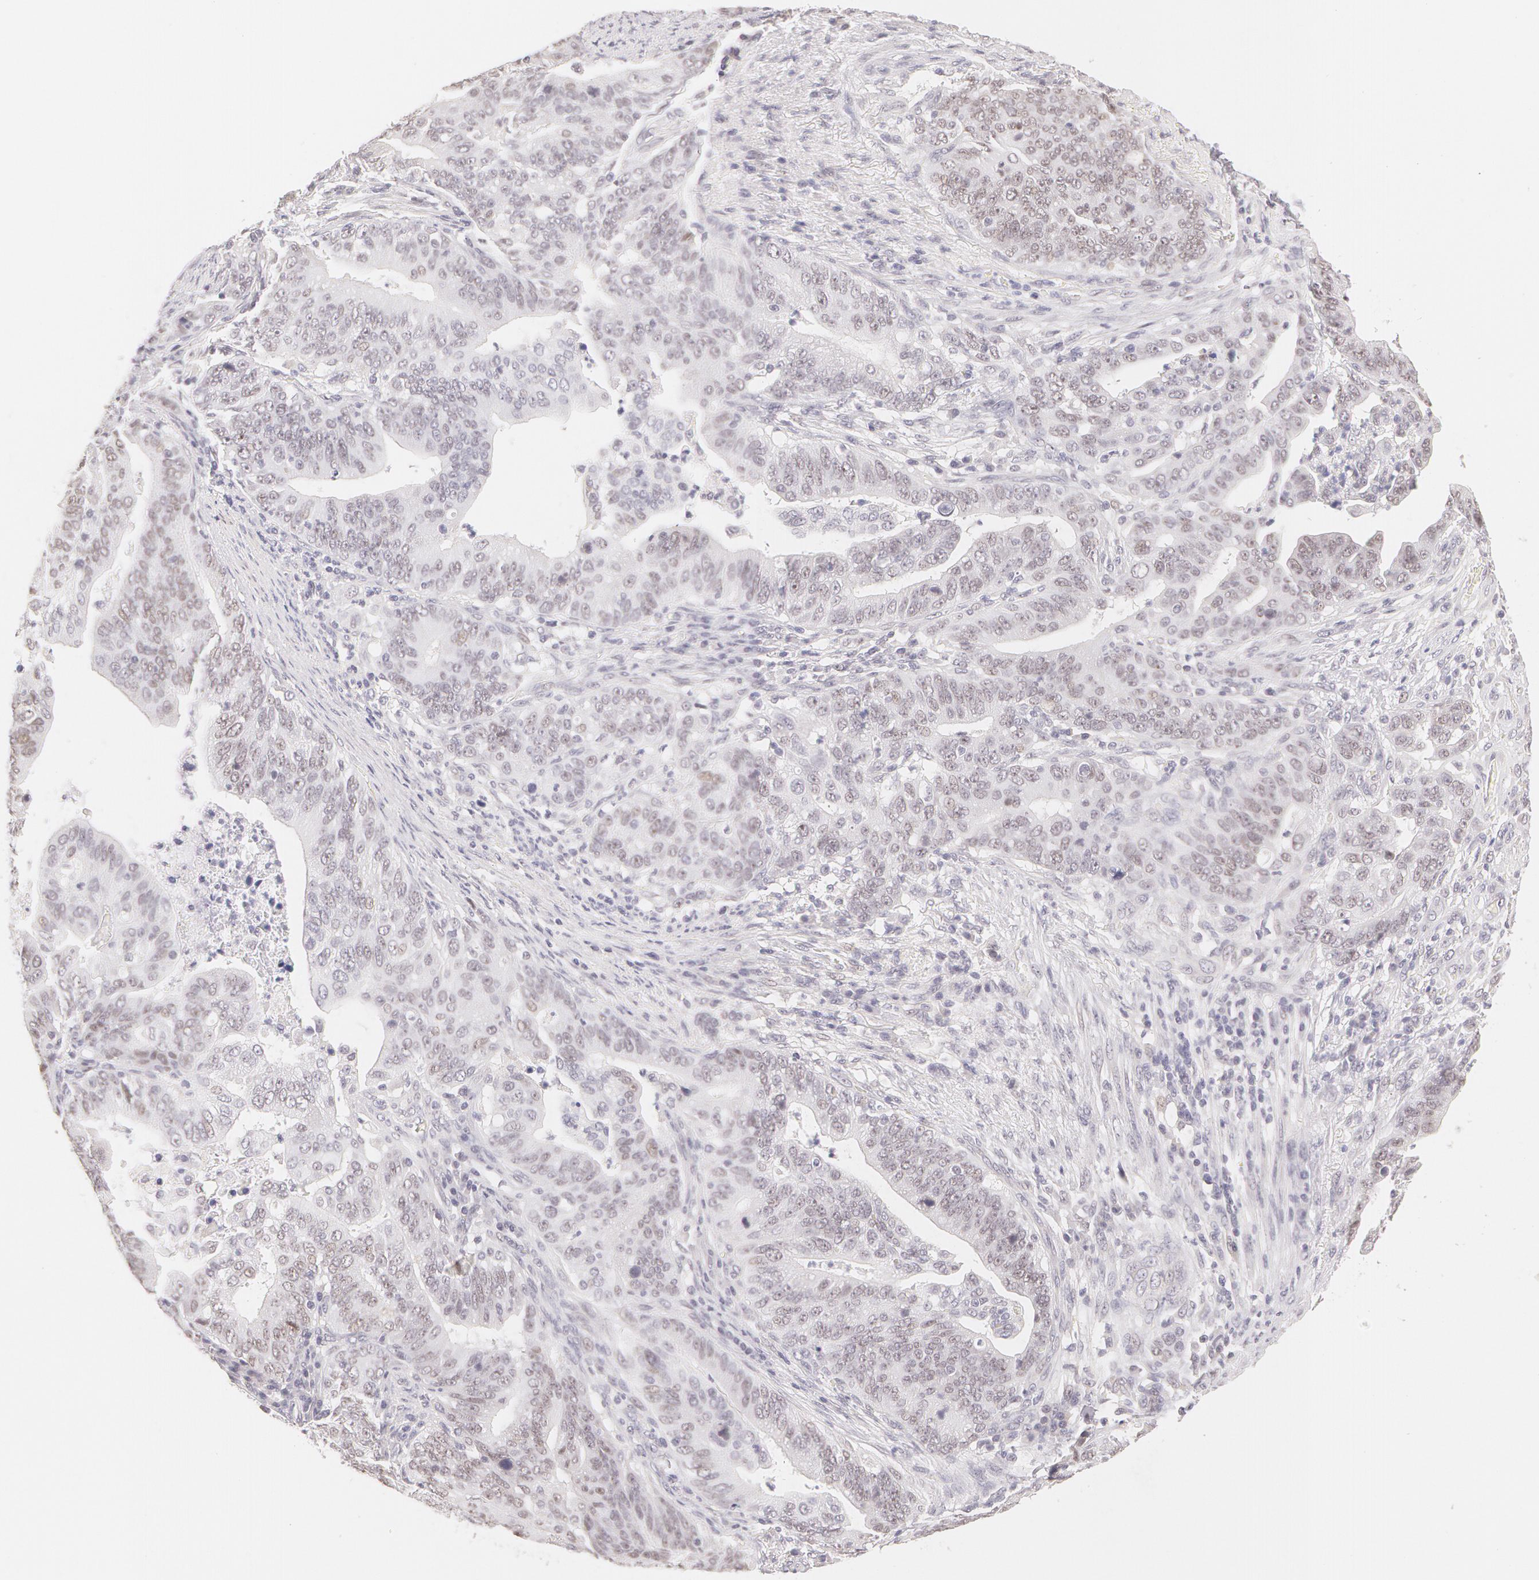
{"staining": {"intensity": "negative", "quantity": "none", "location": "none"}, "tissue": "stomach cancer", "cell_type": "Tumor cells", "image_type": "cancer", "snomed": [{"axis": "morphology", "description": "Adenocarcinoma, NOS"}, {"axis": "topography", "description": "Stomach, upper"}], "caption": "Immunohistochemical staining of human adenocarcinoma (stomach) exhibits no significant positivity in tumor cells. Nuclei are stained in blue.", "gene": "ZNF597", "patient": {"sex": "female", "age": 50}}